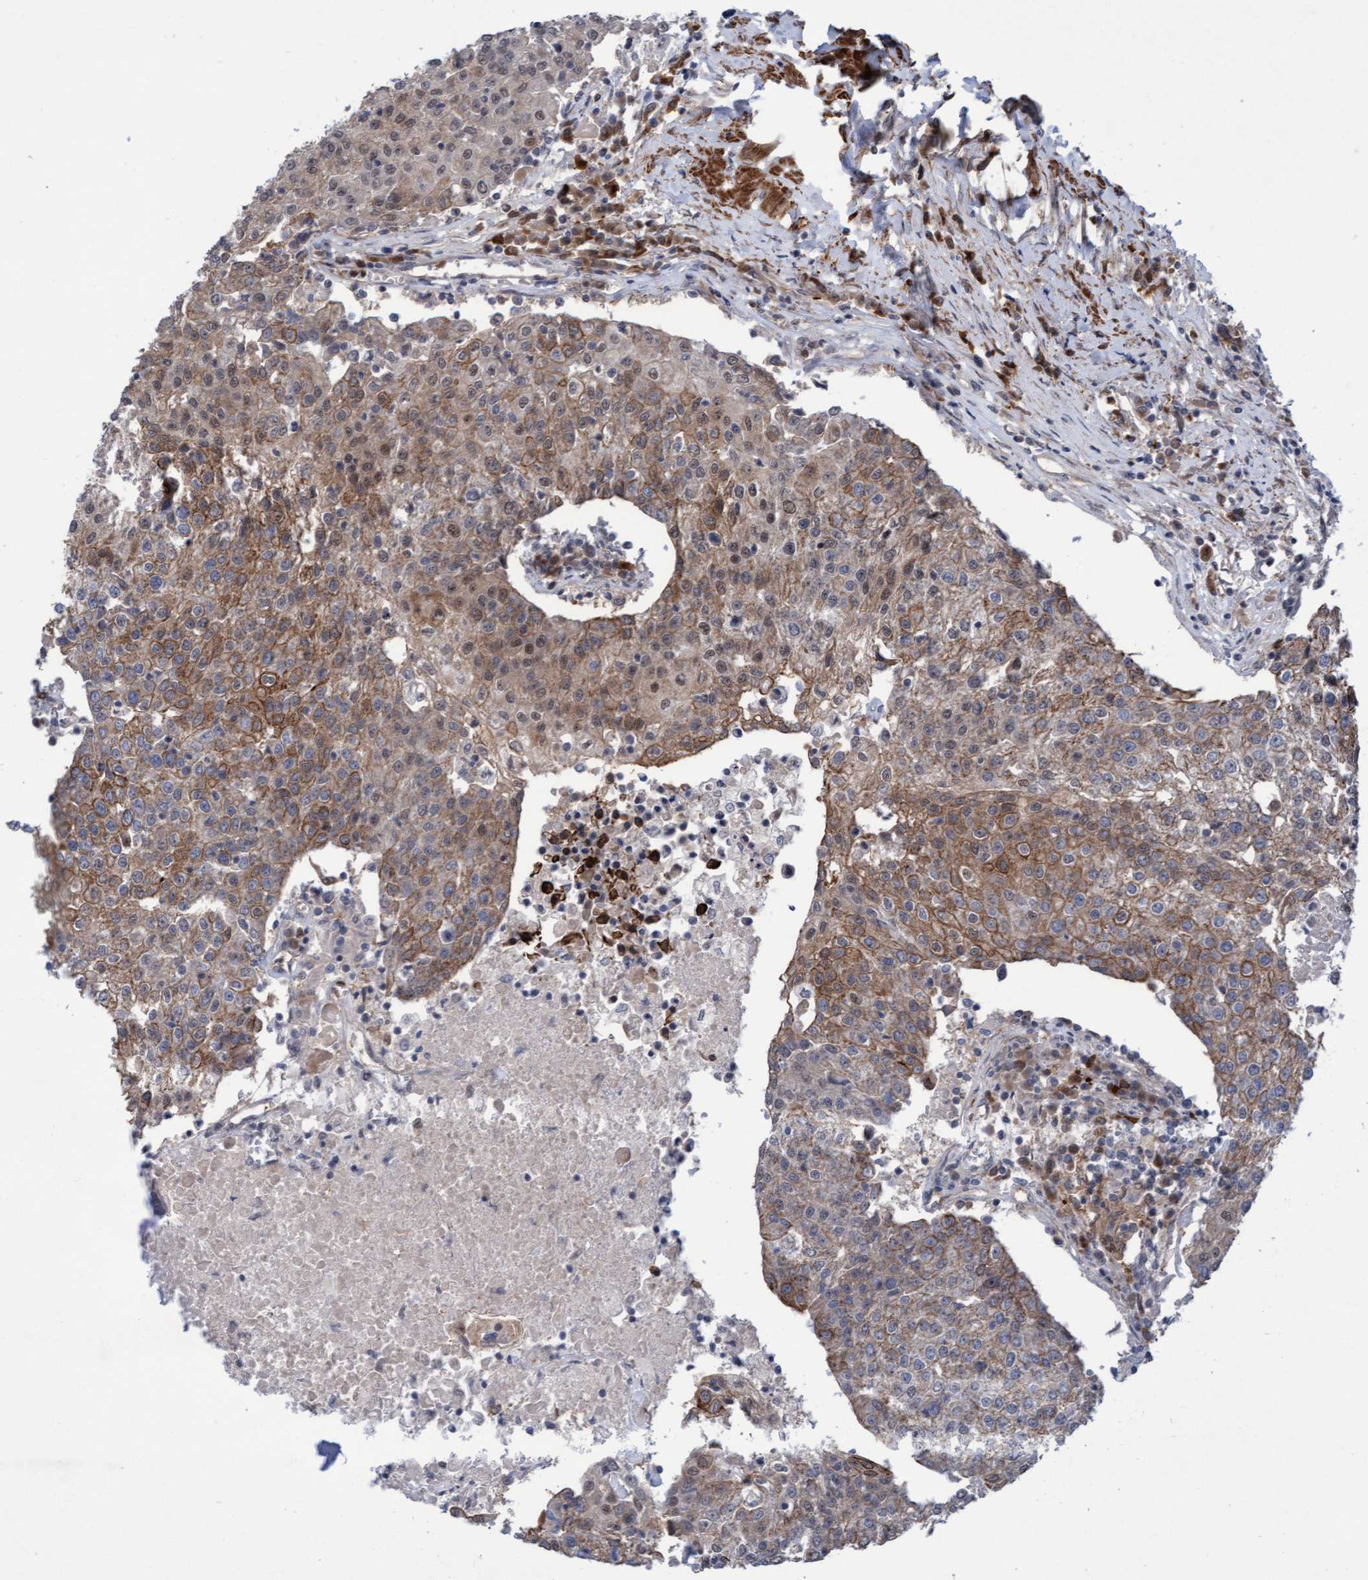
{"staining": {"intensity": "moderate", "quantity": ">75%", "location": "cytoplasmic/membranous"}, "tissue": "urothelial cancer", "cell_type": "Tumor cells", "image_type": "cancer", "snomed": [{"axis": "morphology", "description": "Urothelial carcinoma, High grade"}, {"axis": "topography", "description": "Urinary bladder"}], "caption": "Protein expression analysis of human urothelial cancer reveals moderate cytoplasmic/membranous expression in about >75% of tumor cells.", "gene": "RAP1GAP2", "patient": {"sex": "female", "age": 85}}